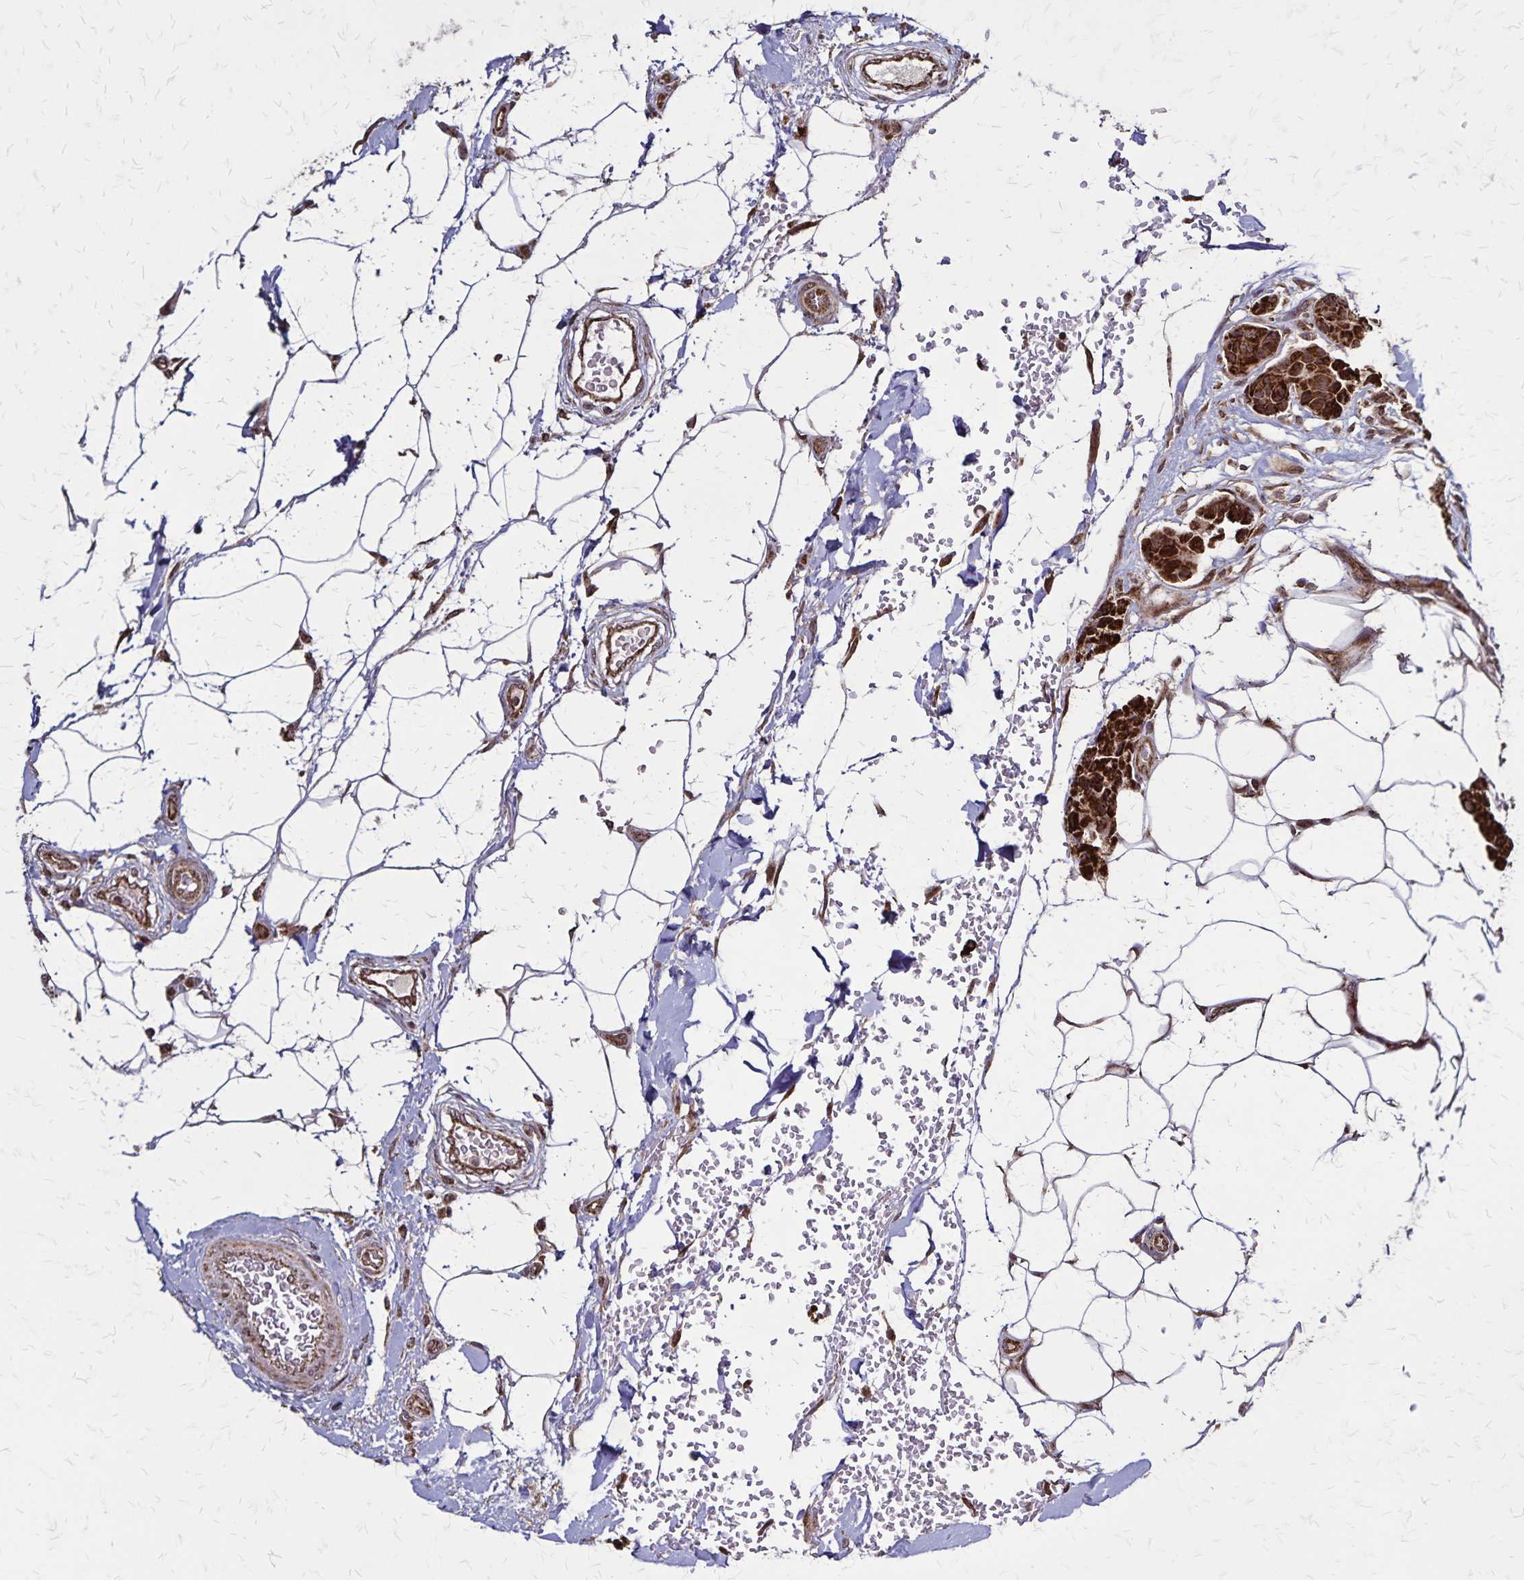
{"staining": {"intensity": "strong", "quantity": ">75%", "location": "cytoplasmic/membranous"}, "tissue": "breast cancer", "cell_type": "Tumor cells", "image_type": "cancer", "snomed": [{"axis": "morphology", "description": "Duct carcinoma"}, {"axis": "topography", "description": "Breast"}, {"axis": "topography", "description": "Lymph node"}], "caption": "This photomicrograph displays immunohistochemistry staining of breast invasive ductal carcinoma, with high strong cytoplasmic/membranous expression in about >75% of tumor cells.", "gene": "NFS1", "patient": {"sex": "female", "age": 80}}